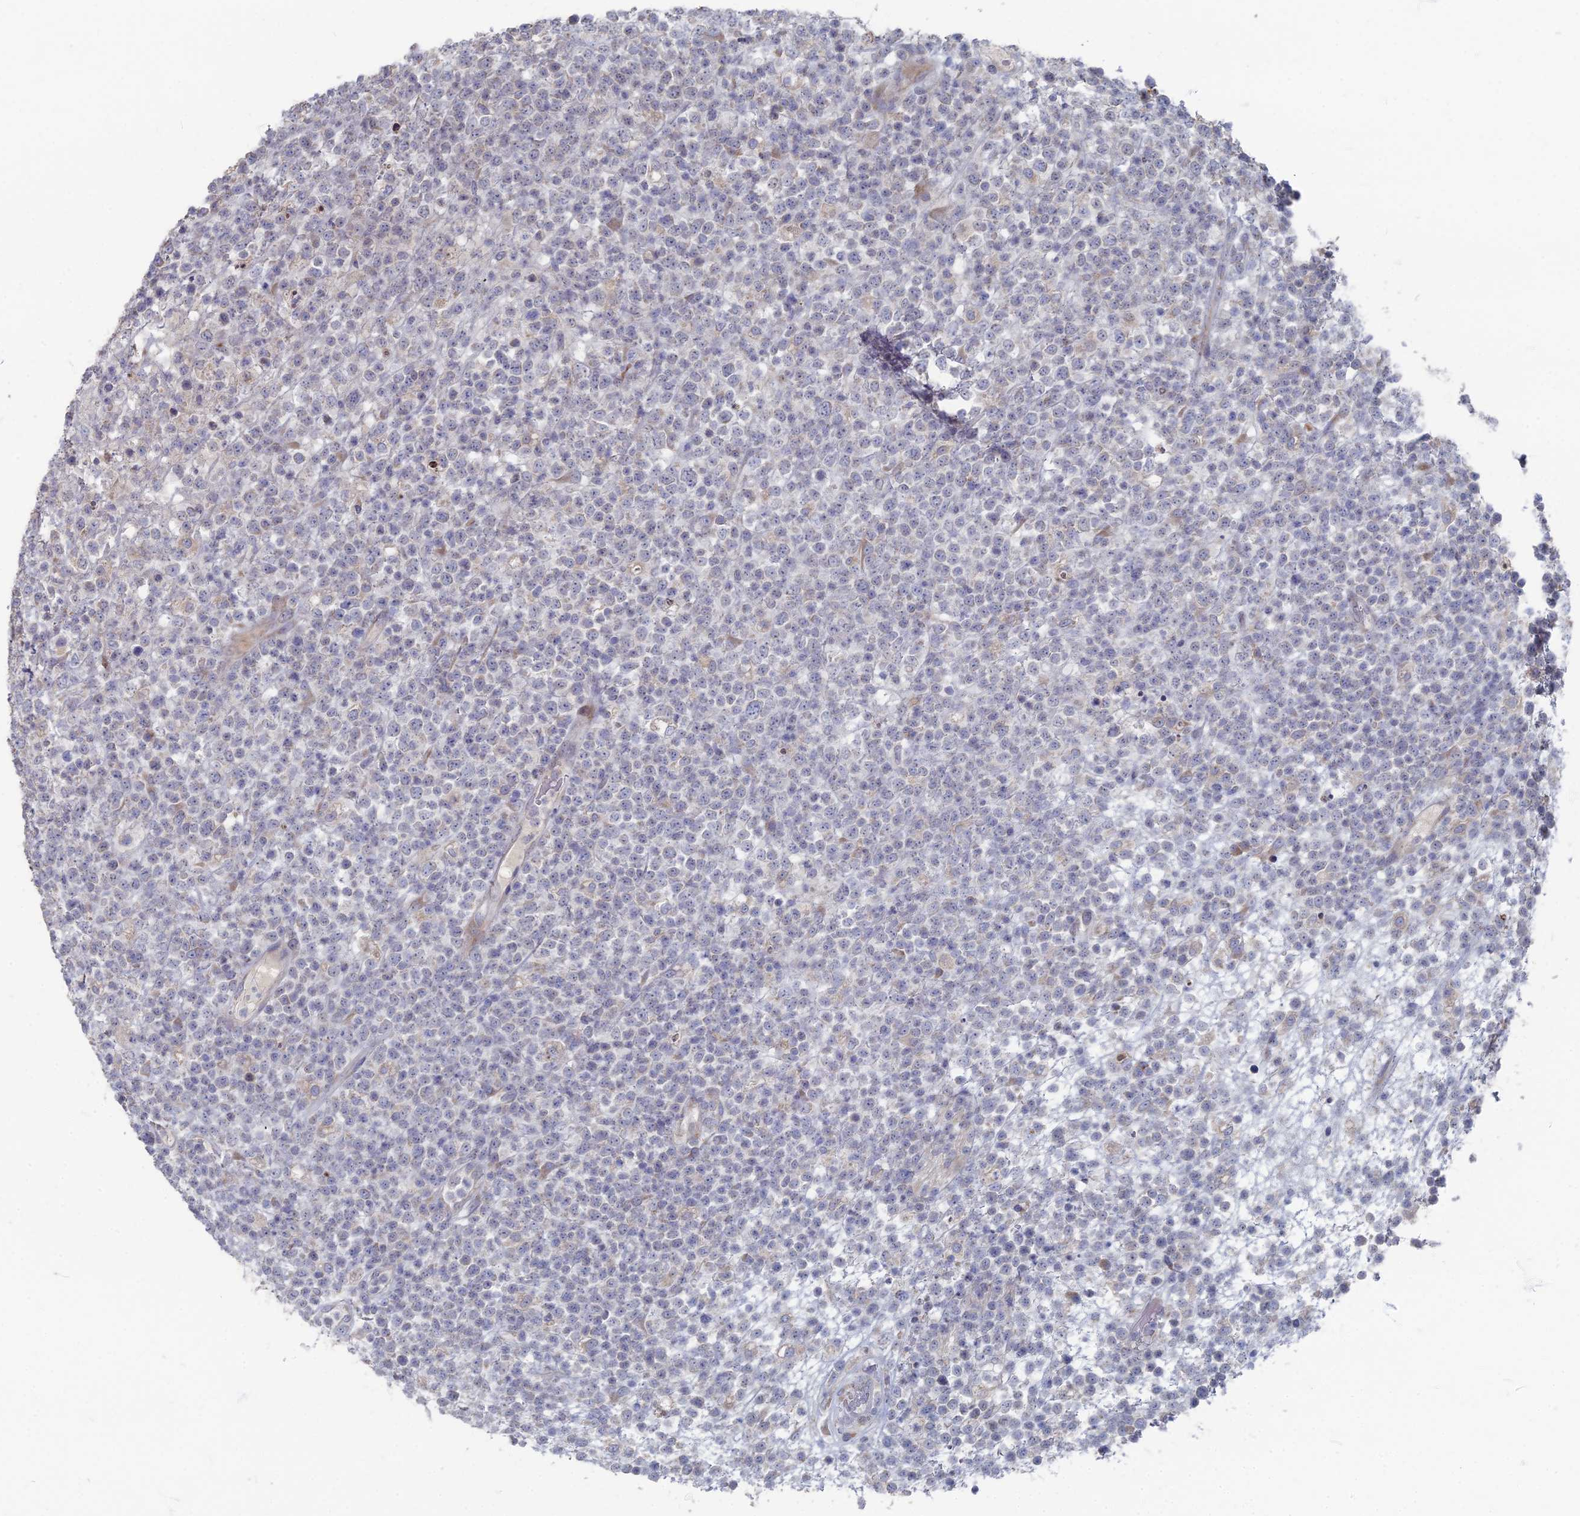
{"staining": {"intensity": "negative", "quantity": "none", "location": "none"}, "tissue": "lymphoma", "cell_type": "Tumor cells", "image_type": "cancer", "snomed": [{"axis": "morphology", "description": "Malignant lymphoma, non-Hodgkin's type, High grade"}, {"axis": "topography", "description": "Colon"}], "caption": "DAB immunohistochemical staining of human malignant lymphoma, non-Hodgkin's type (high-grade) displays no significant positivity in tumor cells. (DAB (3,3'-diaminobenzidine) IHC, high magnification).", "gene": "TMEM128", "patient": {"sex": "female", "age": 53}}